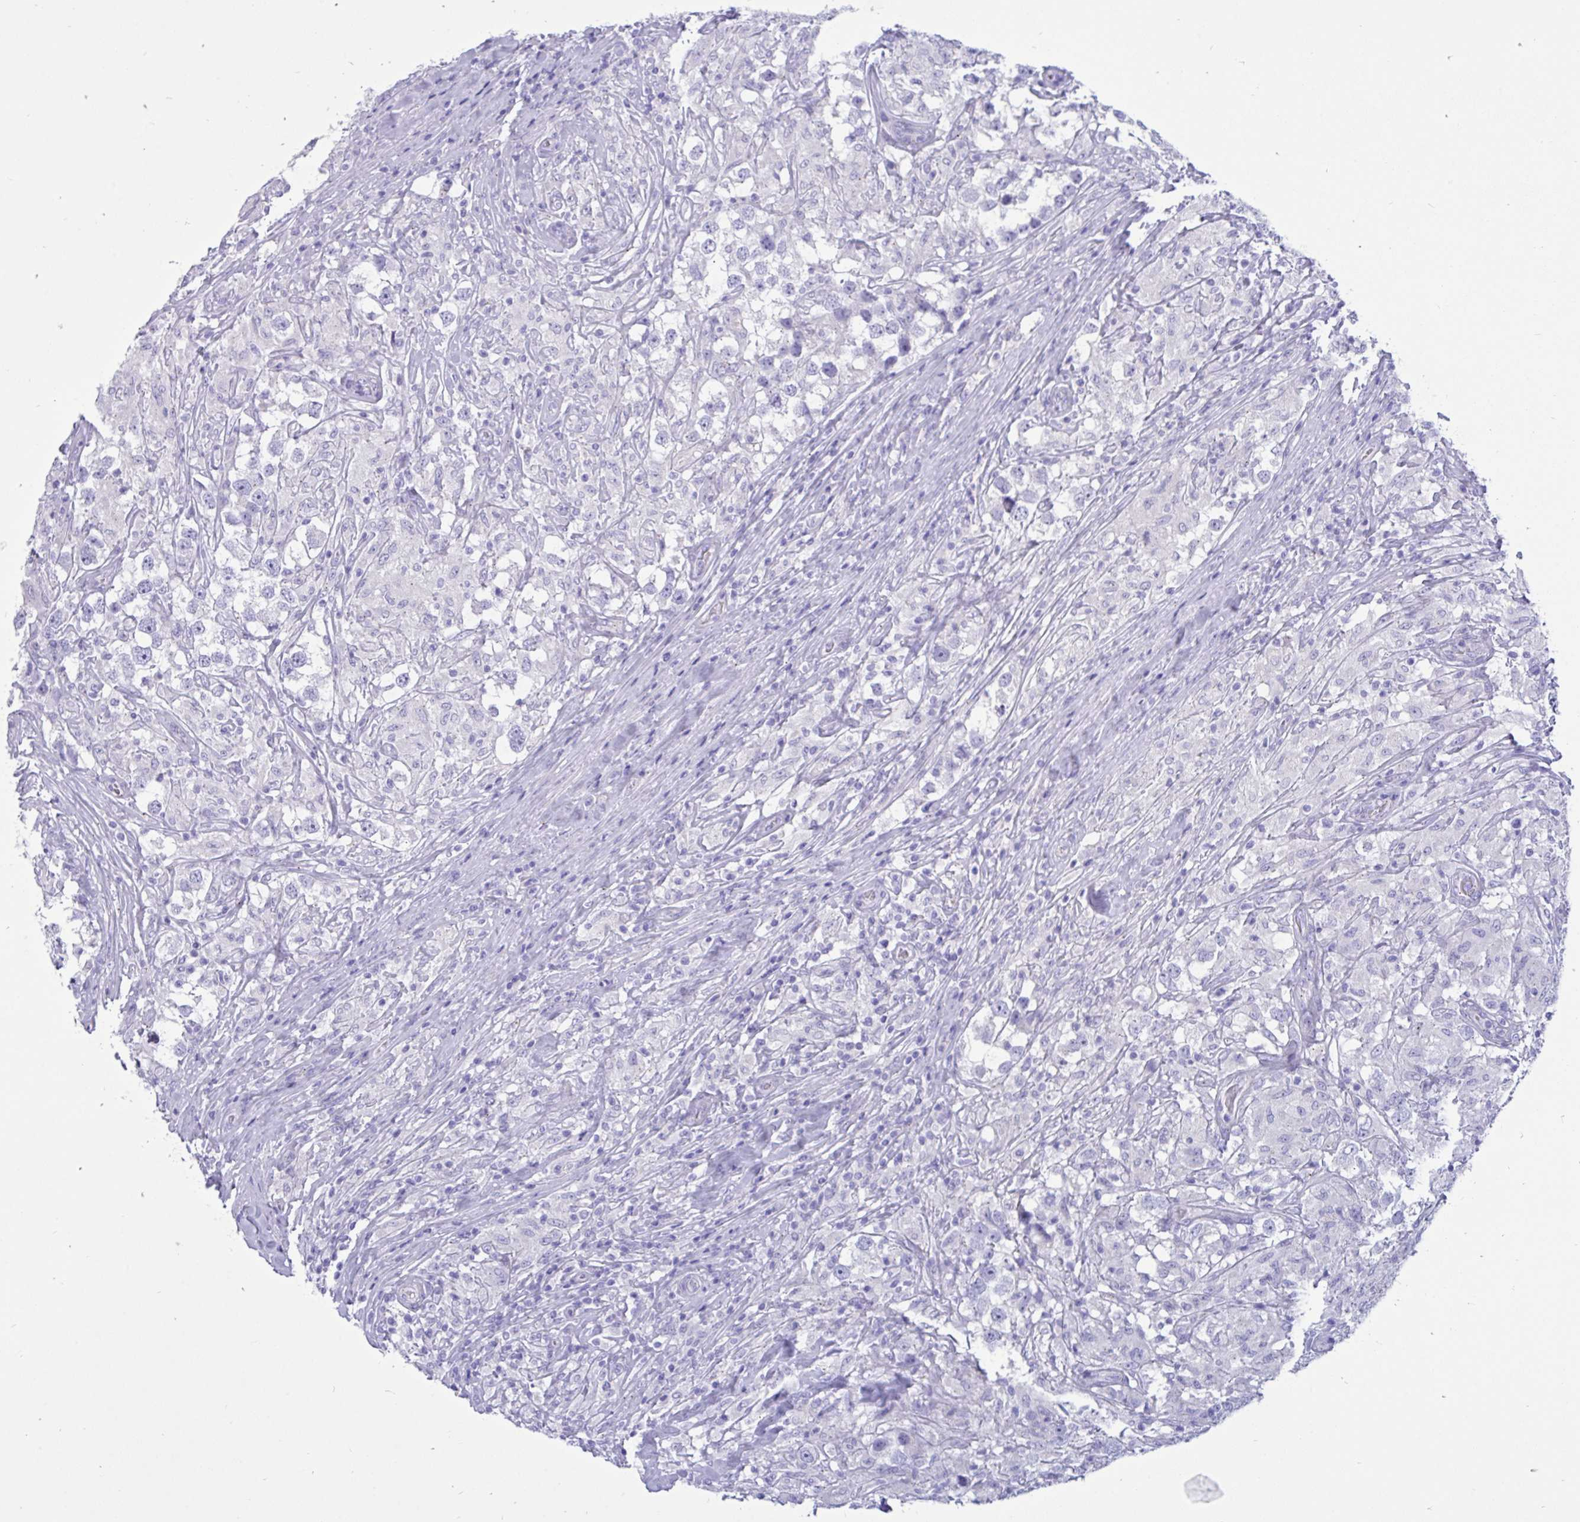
{"staining": {"intensity": "negative", "quantity": "none", "location": "none"}, "tissue": "testis cancer", "cell_type": "Tumor cells", "image_type": "cancer", "snomed": [{"axis": "morphology", "description": "Seminoma, NOS"}, {"axis": "topography", "description": "Testis"}], "caption": "A photomicrograph of human testis cancer (seminoma) is negative for staining in tumor cells.", "gene": "RNASE3", "patient": {"sex": "male", "age": 46}}